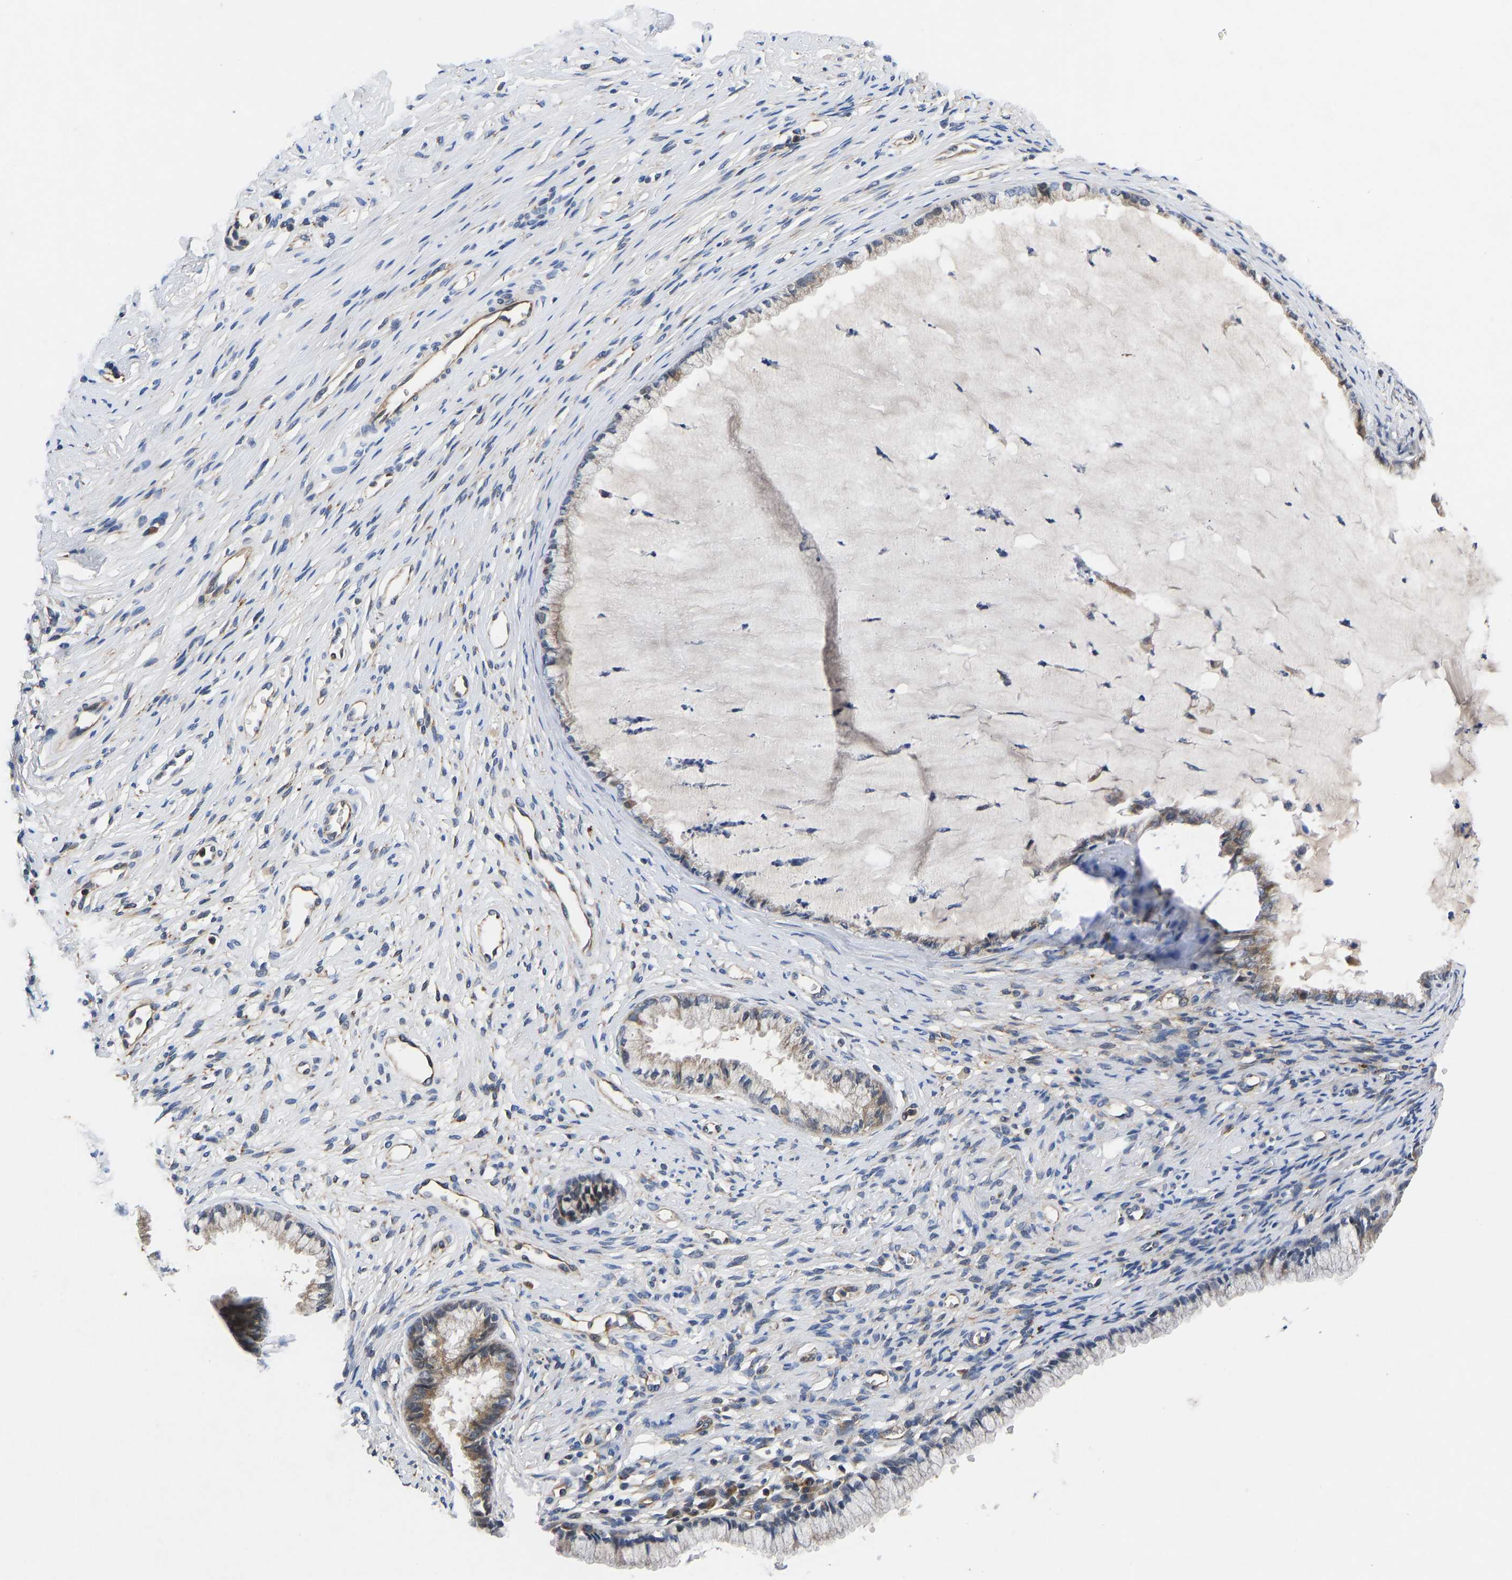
{"staining": {"intensity": "weak", "quantity": "<25%", "location": "cytoplasmic/membranous"}, "tissue": "cervix", "cell_type": "Glandular cells", "image_type": "normal", "snomed": [{"axis": "morphology", "description": "Normal tissue, NOS"}, {"axis": "topography", "description": "Cervix"}], "caption": "IHC micrograph of benign cervix: cervix stained with DAB demonstrates no significant protein positivity in glandular cells.", "gene": "FRRS1", "patient": {"sex": "female", "age": 77}}